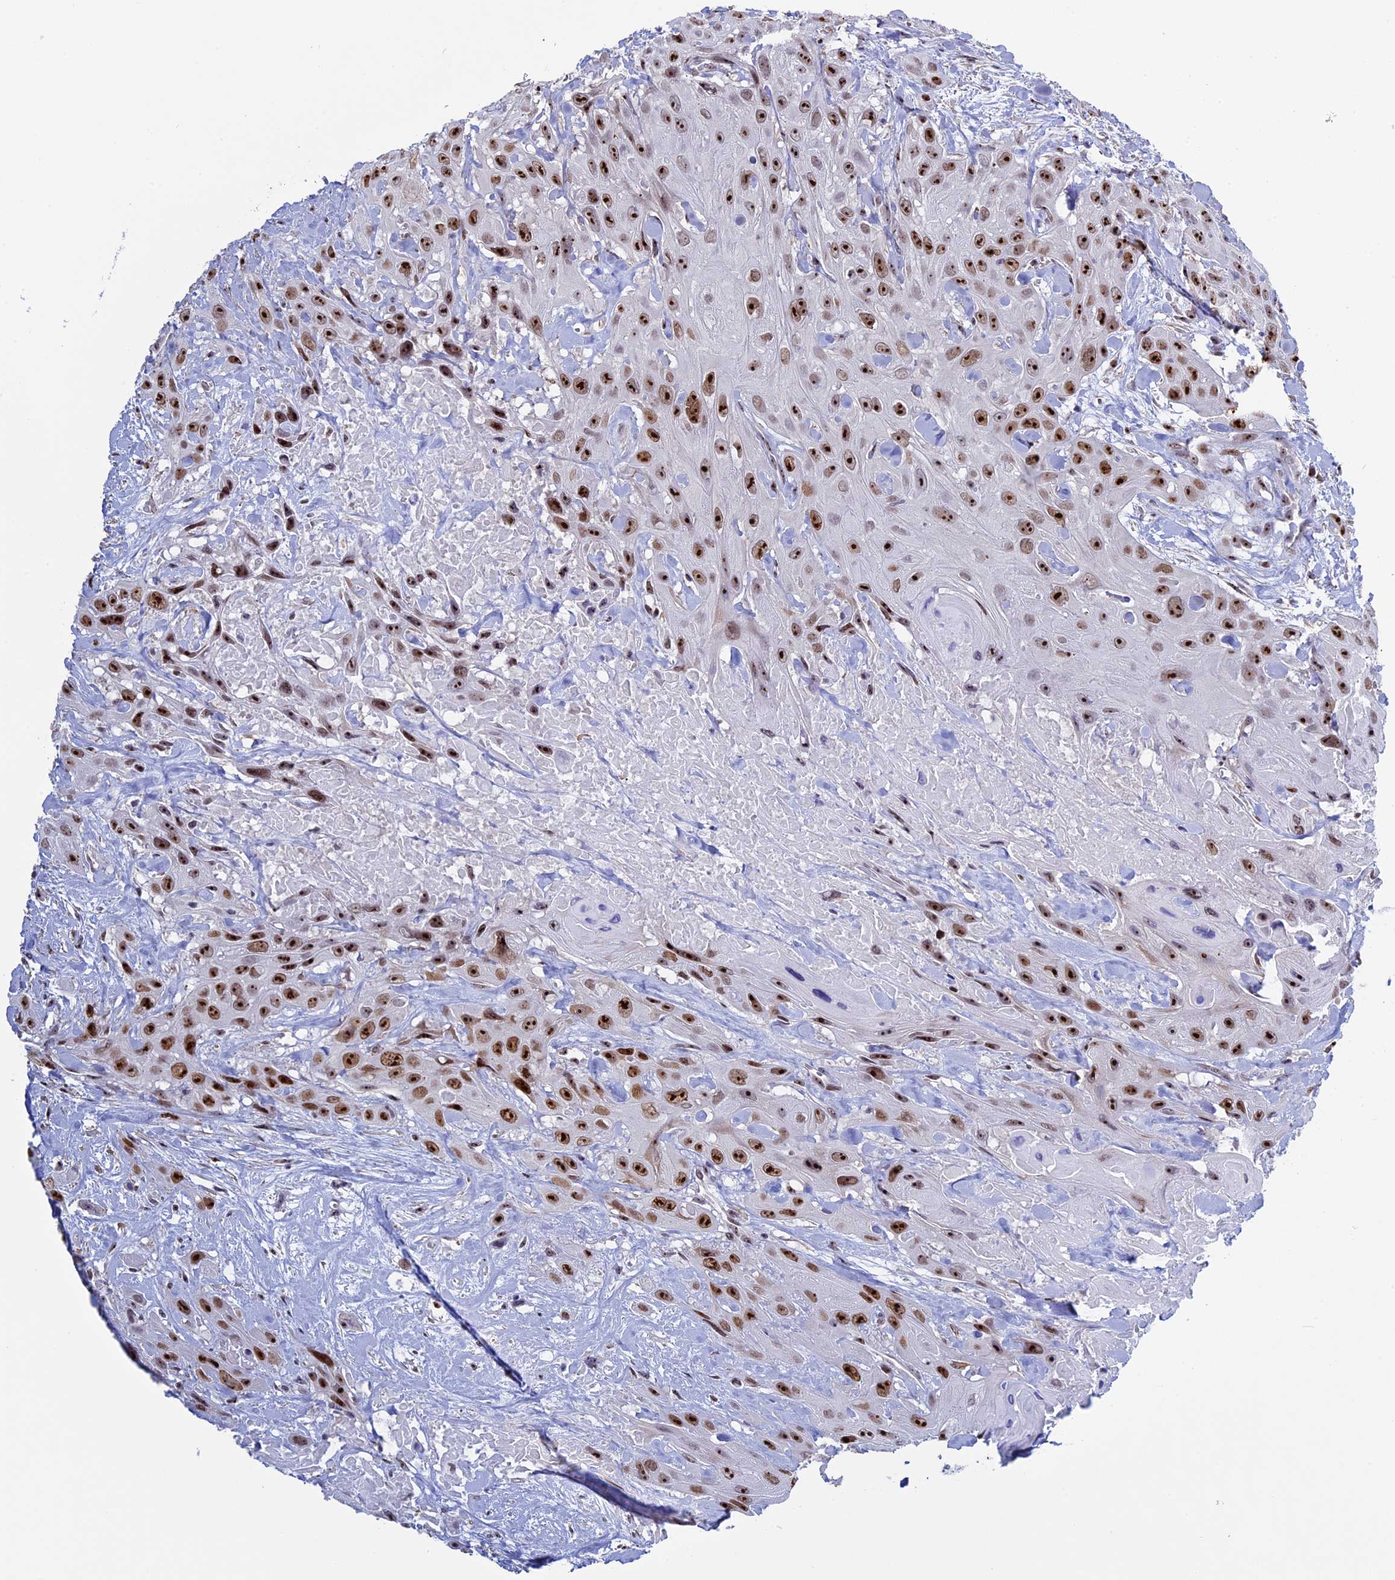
{"staining": {"intensity": "strong", "quantity": ">75%", "location": "nuclear"}, "tissue": "head and neck cancer", "cell_type": "Tumor cells", "image_type": "cancer", "snomed": [{"axis": "morphology", "description": "Squamous cell carcinoma, NOS"}, {"axis": "topography", "description": "Head-Neck"}], "caption": "Protein staining of head and neck cancer (squamous cell carcinoma) tissue reveals strong nuclear expression in about >75% of tumor cells.", "gene": "CCDC86", "patient": {"sex": "male", "age": 81}}